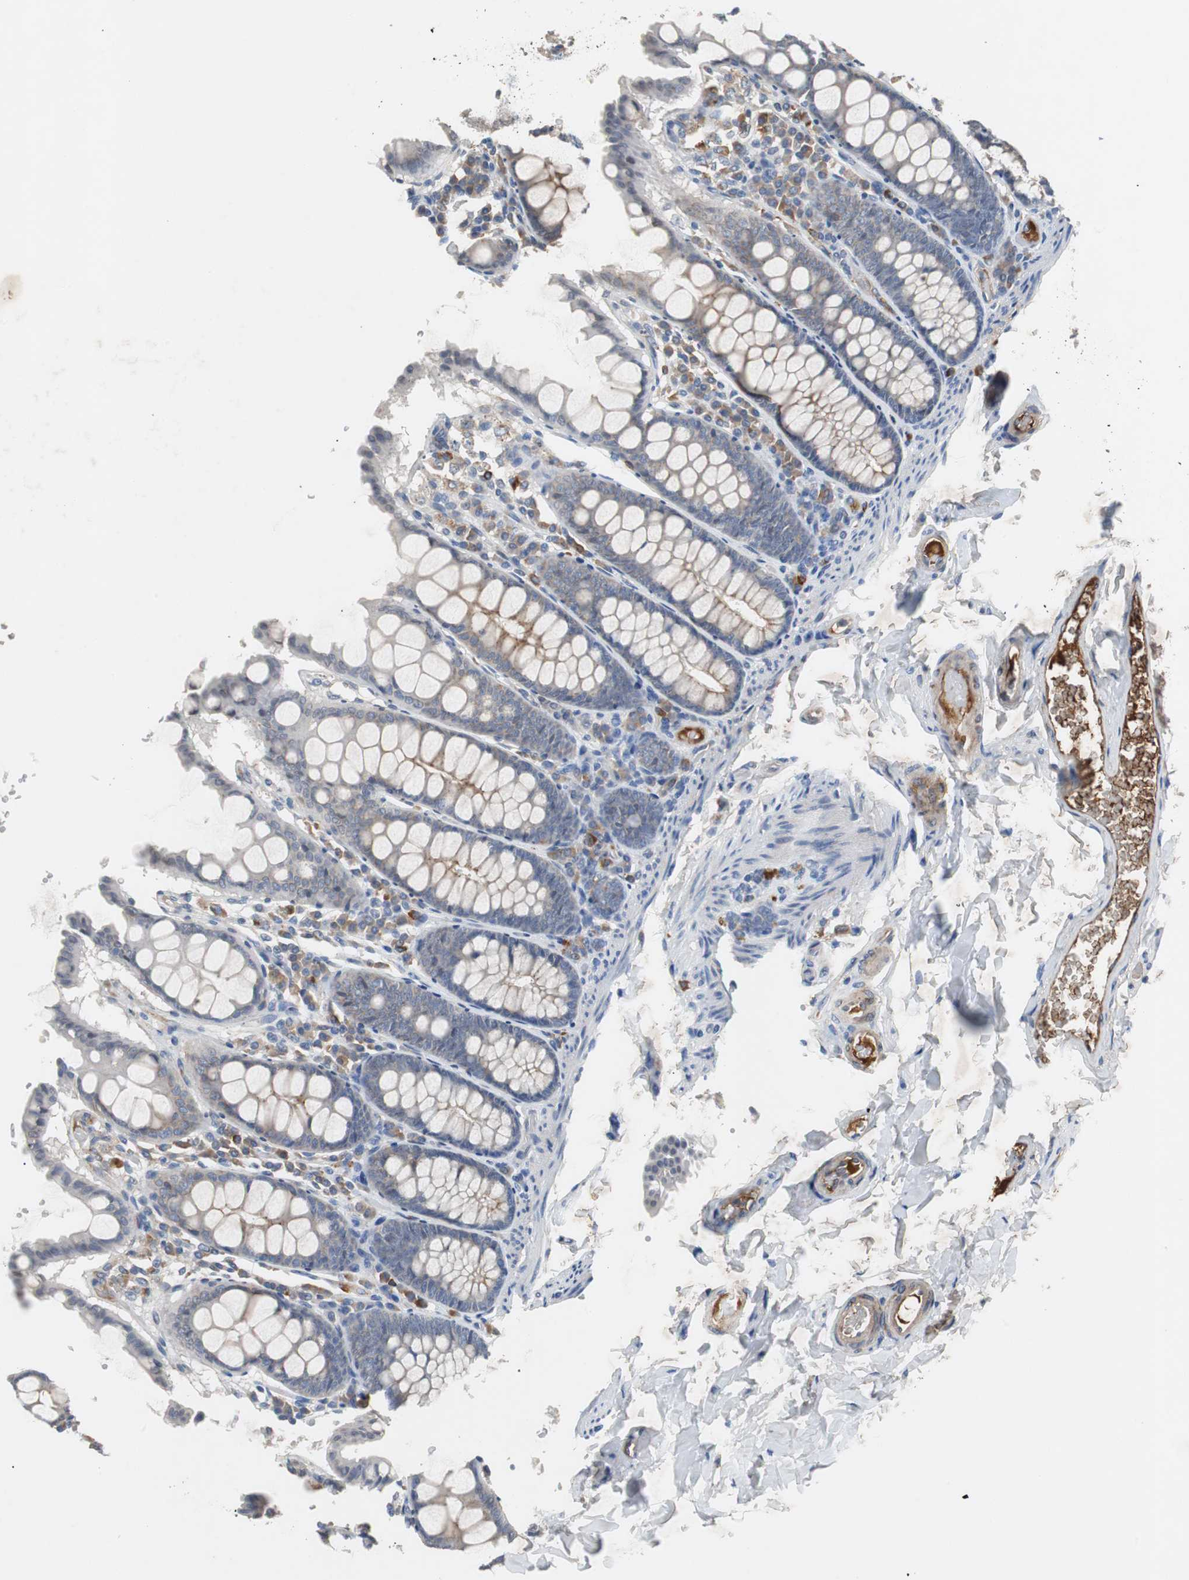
{"staining": {"intensity": "moderate", "quantity": ">75%", "location": "cytoplasmic/membranous"}, "tissue": "colon", "cell_type": "Endothelial cells", "image_type": "normal", "snomed": [{"axis": "morphology", "description": "Normal tissue, NOS"}, {"axis": "topography", "description": "Colon"}], "caption": "A high-resolution histopathology image shows immunohistochemistry (IHC) staining of unremarkable colon, which demonstrates moderate cytoplasmic/membranous expression in approximately >75% of endothelial cells. The protein is shown in brown color, while the nuclei are stained blue.", "gene": "SORT1", "patient": {"sex": "female", "age": 61}}